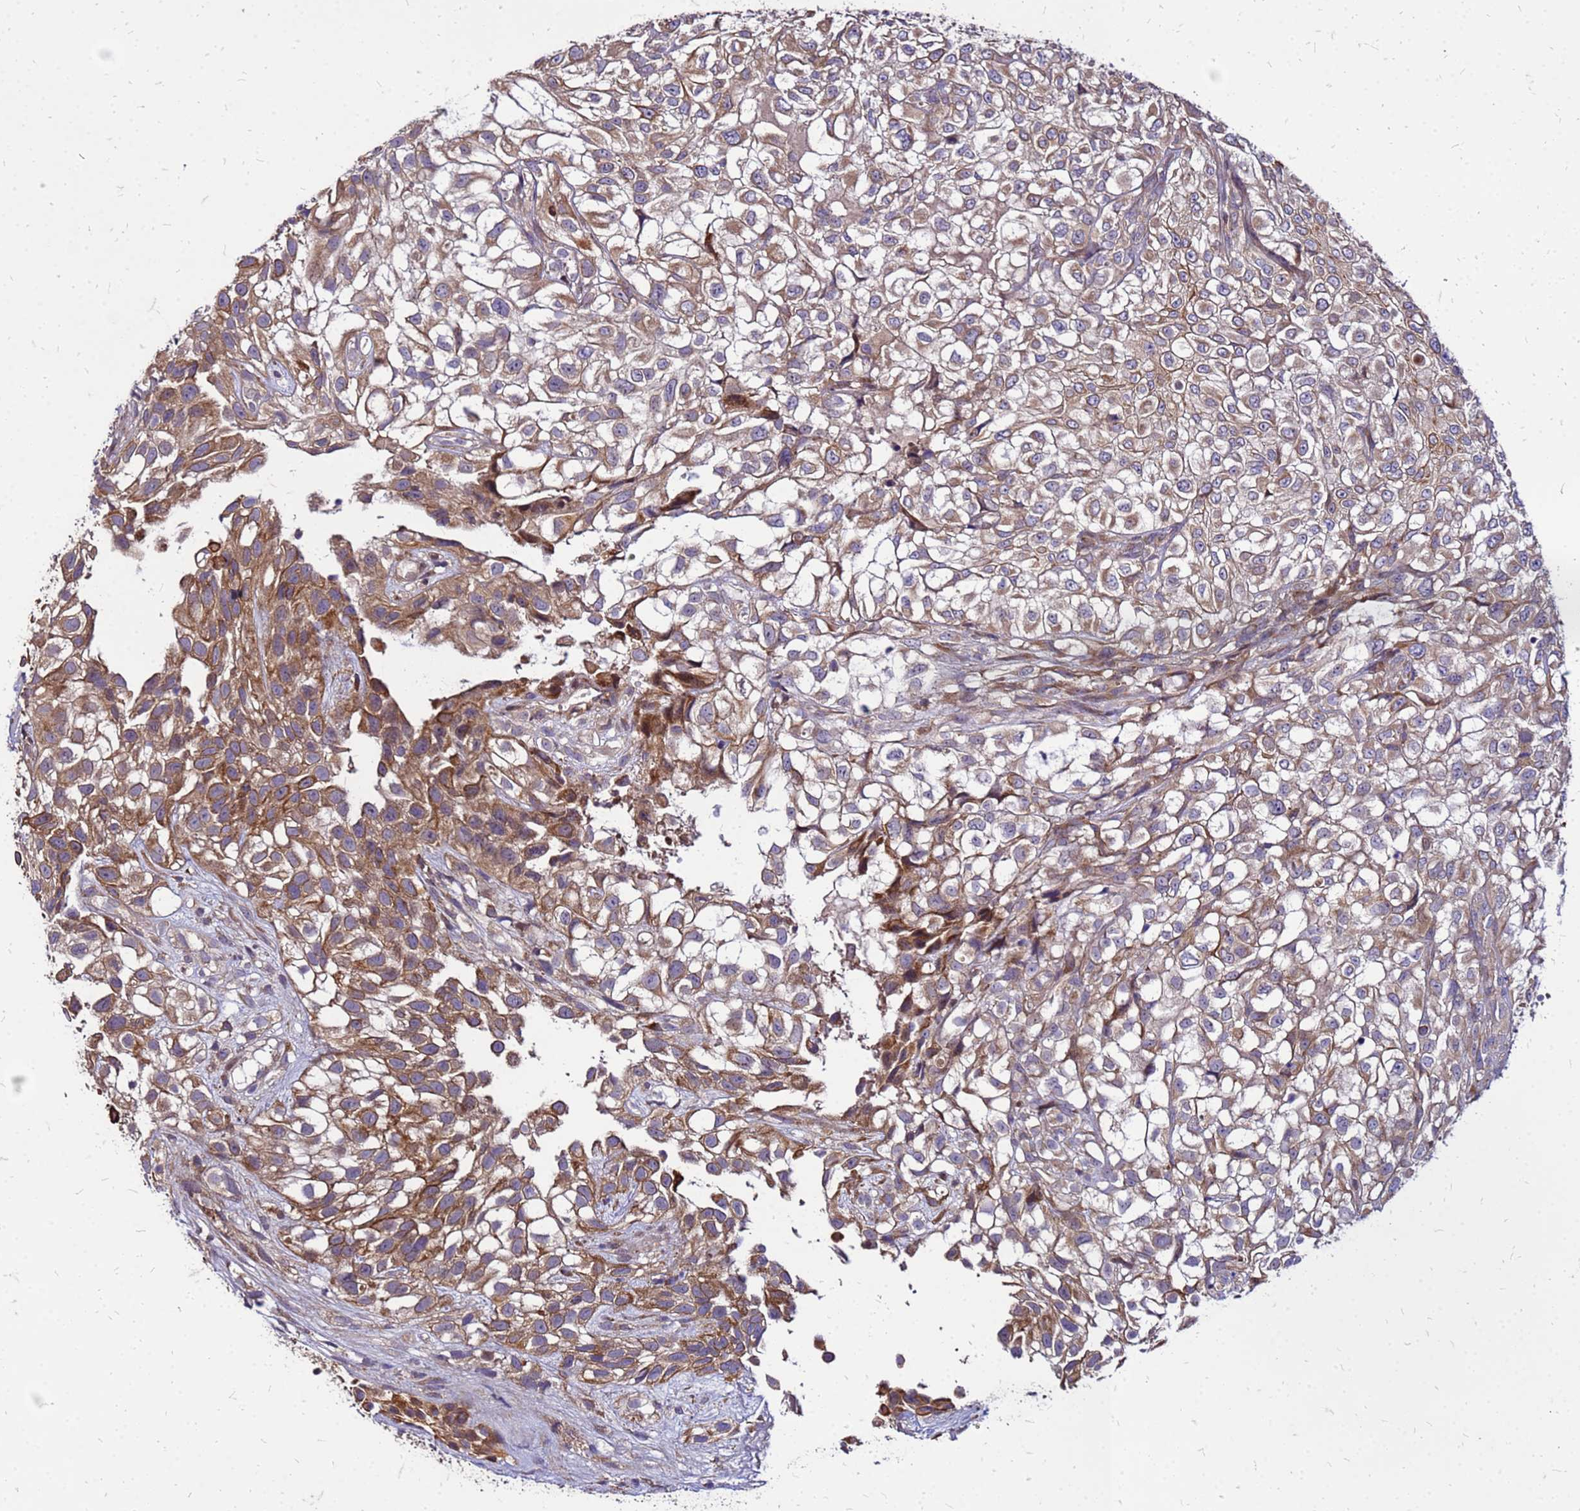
{"staining": {"intensity": "moderate", "quantity": ">75%", "location": "cytoplasmic/membranous"}, "tissue": "urothelial cancer", "cell_type": "Tumor cells", "image_type": "cancer", "snomed": [{"axis": "morphology", "description": "Urothelial carcinoma, High grade"}, {"axis": "topography", "description": "Urinary bladder"}], "caption": "A brown stain shows moderate cytoplasmic/membranous positivity of a protein in urothelial cancer tumor cells.", "gene": "VMO1", "patient": {"sex": "male", "age": 56}}